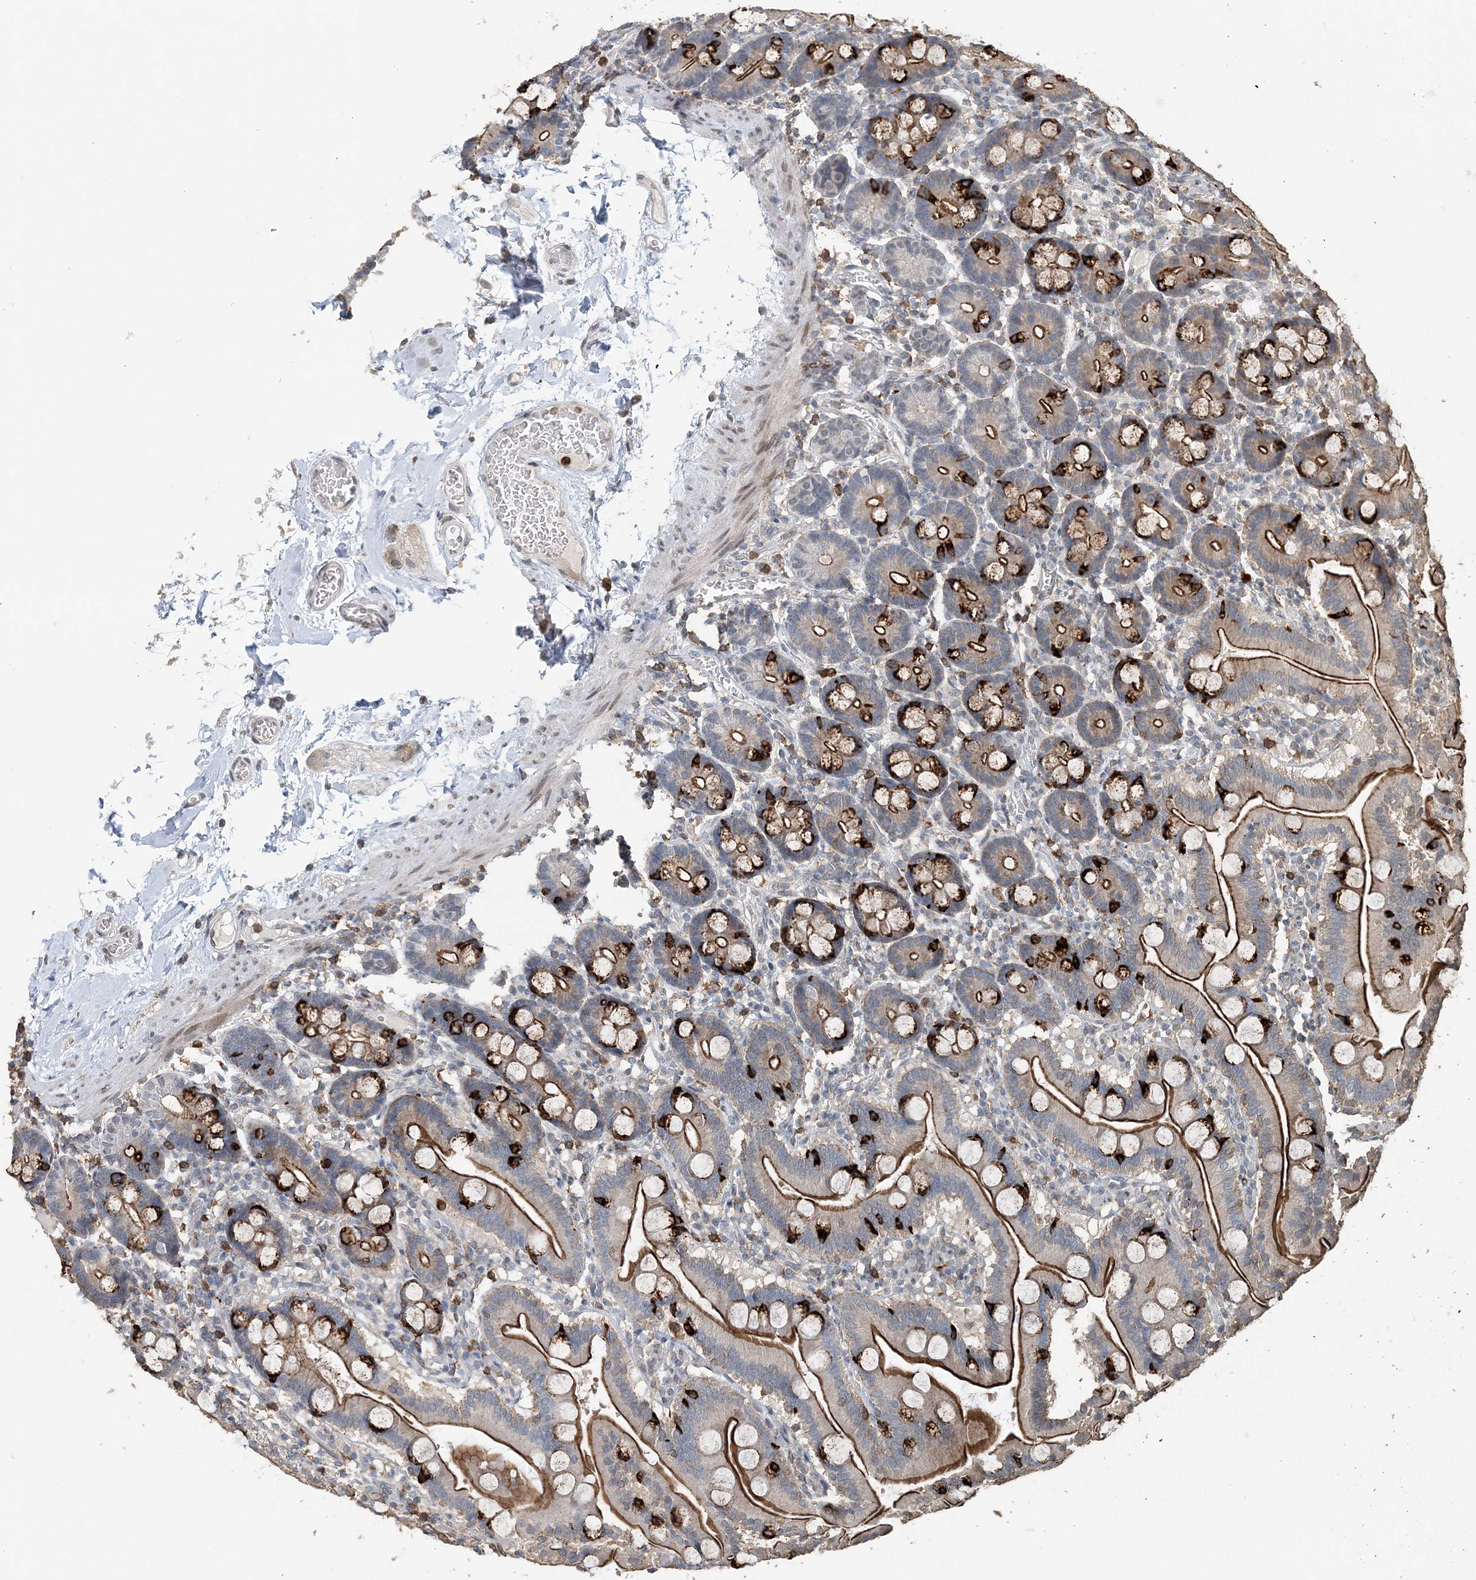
{"staining": {"intensity": "strong", "quantity": "25%-75%", "location": "cytoplasmic/membranous"}, "tissue": "duodenum", "cell_type": "Glandular cells", "image_type": "normal", "snomed": [{"axis": "morphology", "description": "Normal tissue, NOS"}, {"axis": "topography", "description": "Duodenum"}], "caption": "DAB immunohistochemical staining of unremarkable human duodenum reveals strong cytoplasmic/membranous protein positivity in approximately 25%-75% of glandular cells.", "gene": "FAM110A", "patient": {"sex": "male", "age": 55}}